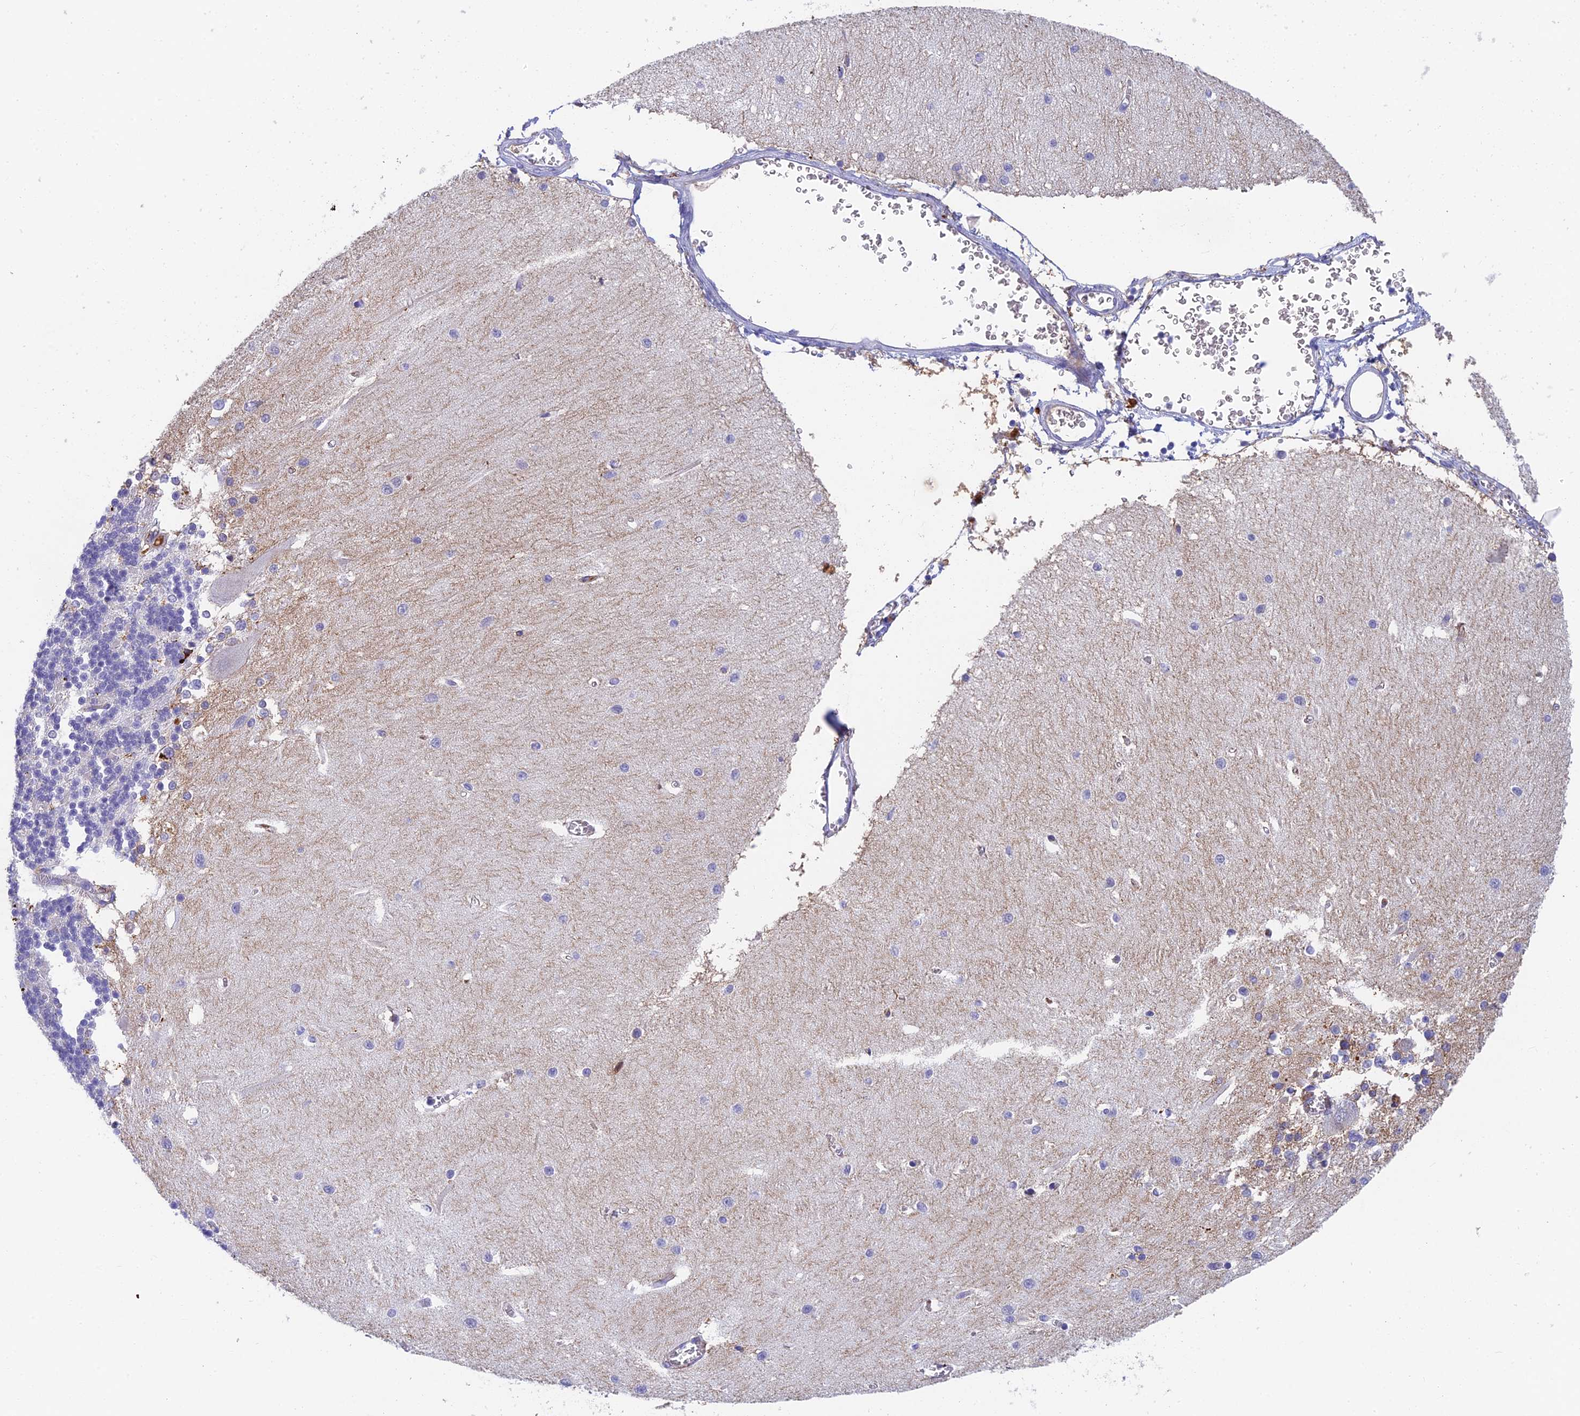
{"staining": {"intensity": "negative", "quantity": "none", "location": "none"}, "tissue": "cerebellum", "cell_type": "Cells in granular layer", "image_type": "normal", "snomed": [{"axis": "morphology", "description": "Normal tissue, NOS"}, {"axis": "topography", "description": "Cerebellum"}], "caption": "Immunohistochemistry (IHC) micrograph of normal cerebellum: human cerebellum stained with DAB exhibits no significant protein staining in cells in granular layer. Nuclei are stained in blue.", "gene": "ADAMTS13", "patient": {"sex": "male", "age": 37}}